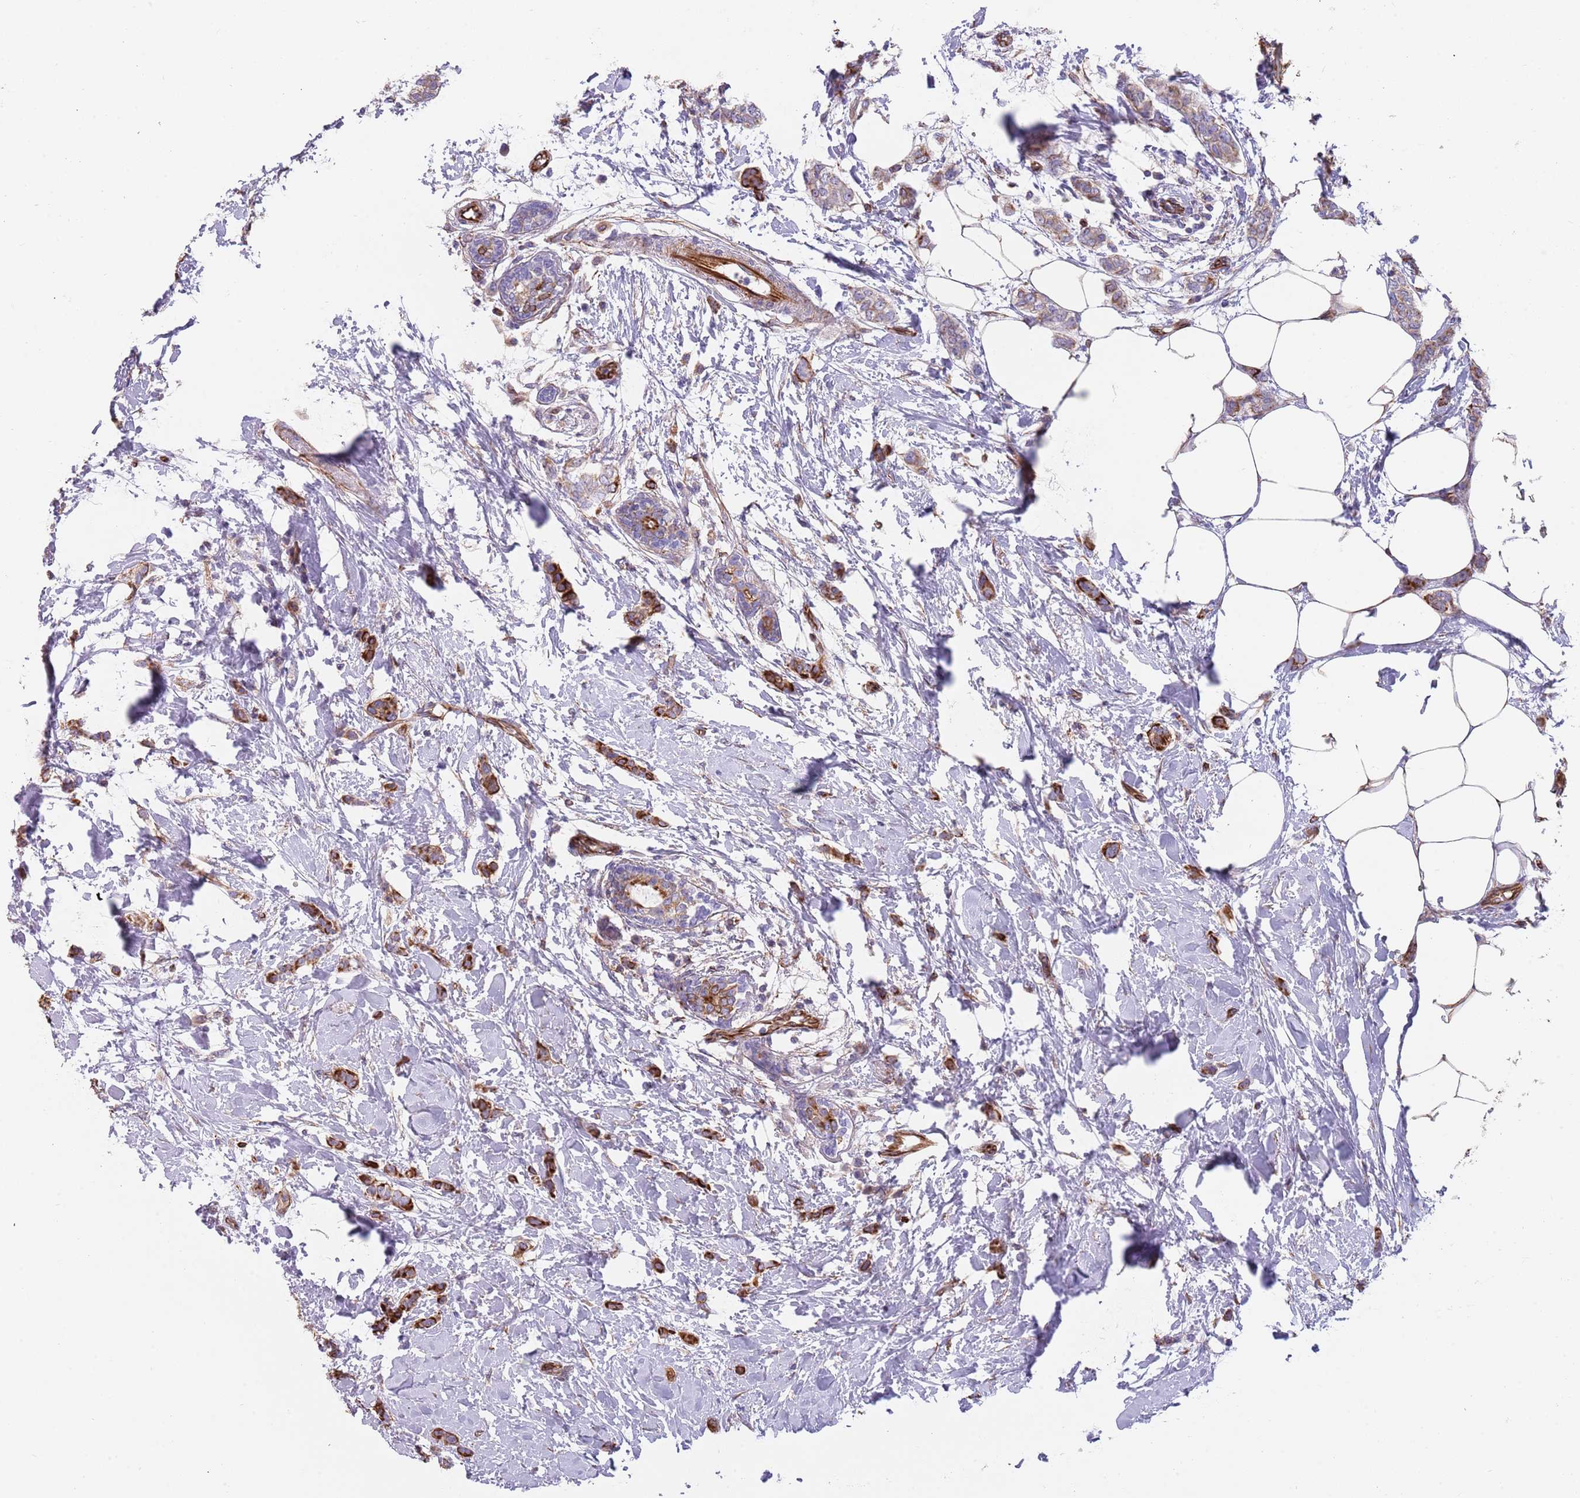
{"staining": {"intensity": "strong", "quantity": ">75%", "location": "cytoplasmic/membranous"}, "tissue": "breast cancer", "cell_type": "Tumor cells", "image_type": "cancer", "snomed": [{"axis": "morphology", "description": "Duct carcinoma"}, {"axis": "topography", "description": "Breast"}], "caption": "Human breast invasive ductal carcinoma stained with a protein marker demonstrates strong staining in tumor cells.", "gene": "MOGAT1", "patient": {"sex": "female", "age": 72}}